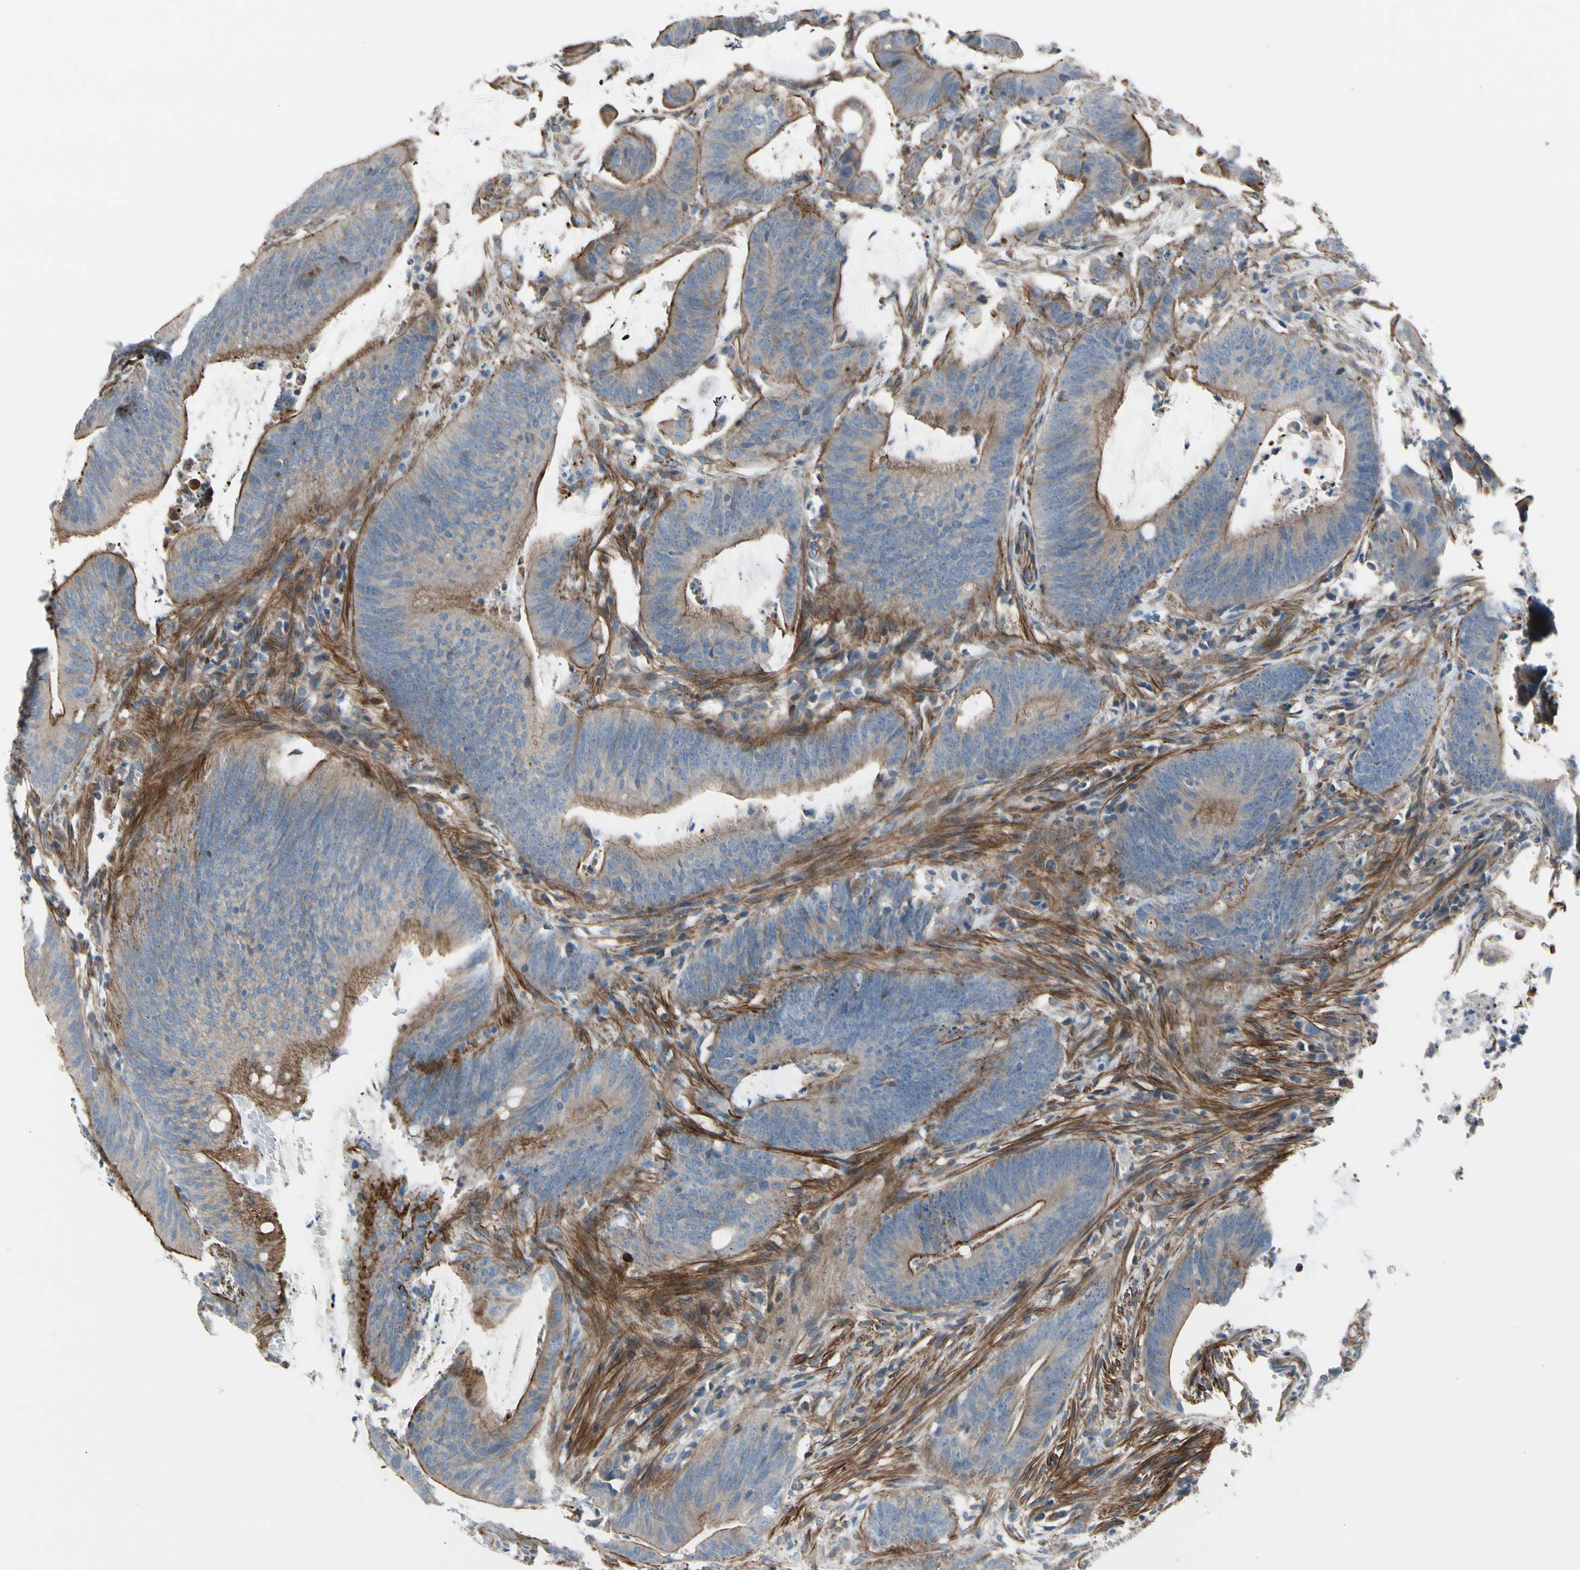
{"staining": {"intensity": "moderate", "quantity": "25%-75%", "location": "cytoplasmic/membranous"}, "tissue": "colorectal cancer", "cell_type": "Tumor cells", "image_type": "cancer", "snomed": [{"axis": "morphology", "description": "Adenocarcinoma, NOS"}, {"axis": "topography", "description": "Rectum"}], "caption": "An immunohistochemistry (IHC) photomicrograph of neoplastic tissue is shown. Protein staining in brown shows moderate cytoplasmic/membranous positivity in colorectal adenocarcinoma within tumor cells.", "gene": "TPM1", "patient": {"sex": "female", "age": 66}}